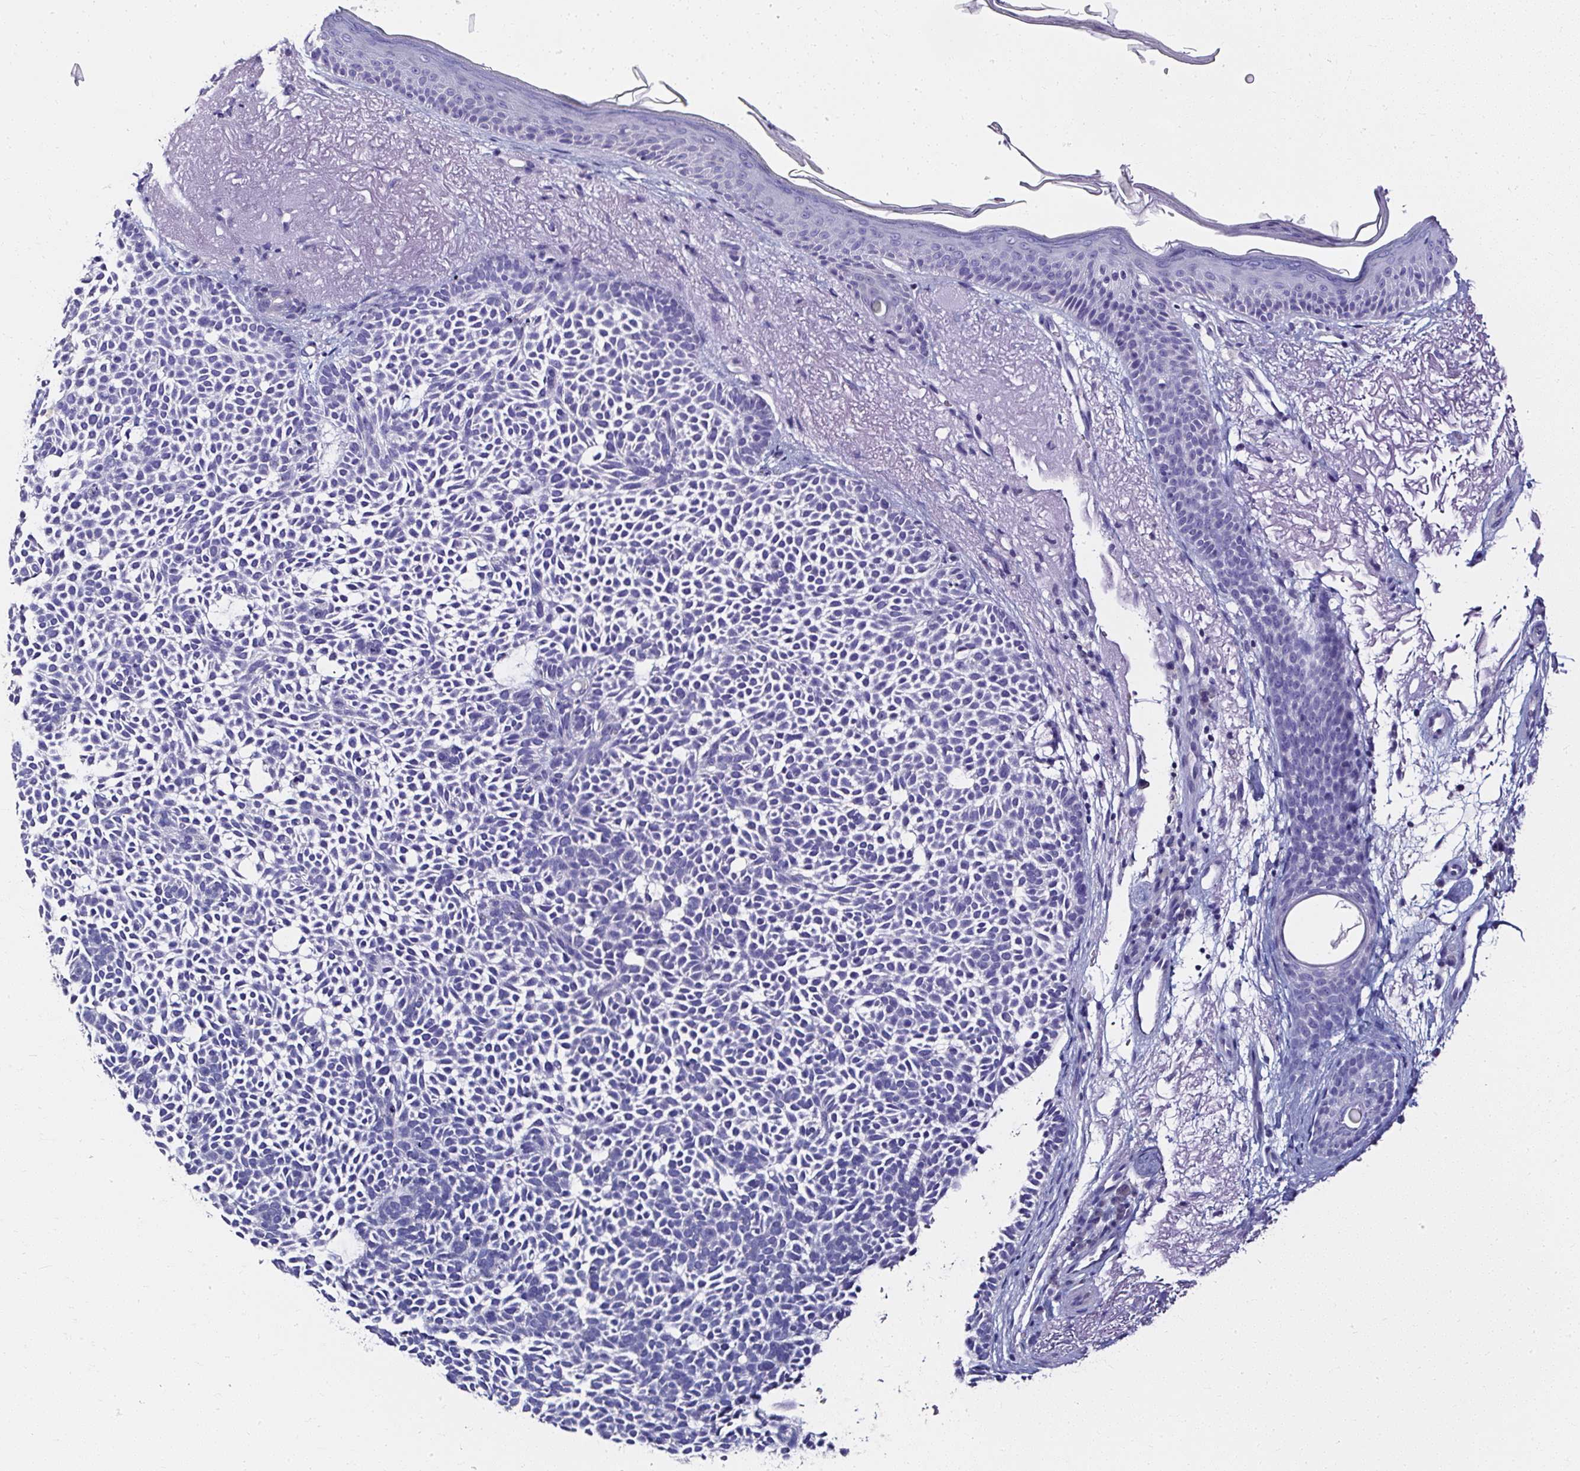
{"staining": {"intensity": "negative", "quantity": "none", "location": "none"}, "tissue": "skin cancer", "cell_type": "Tumor cells", "image_type": "cancer", "snomed": [{"axis": "morphology", "description": "Basal cell carcinoma"}, {"axis": "topography", "description": "Skin"}], "caption": "An immunohistochemistry image of basal cell carcinoma (skin) is shown. There is no staining in tumor cells of basal cell carcinoma (skin).", "gene": "ATP2A1", "patient": {"sex": "female", "age": 77}}